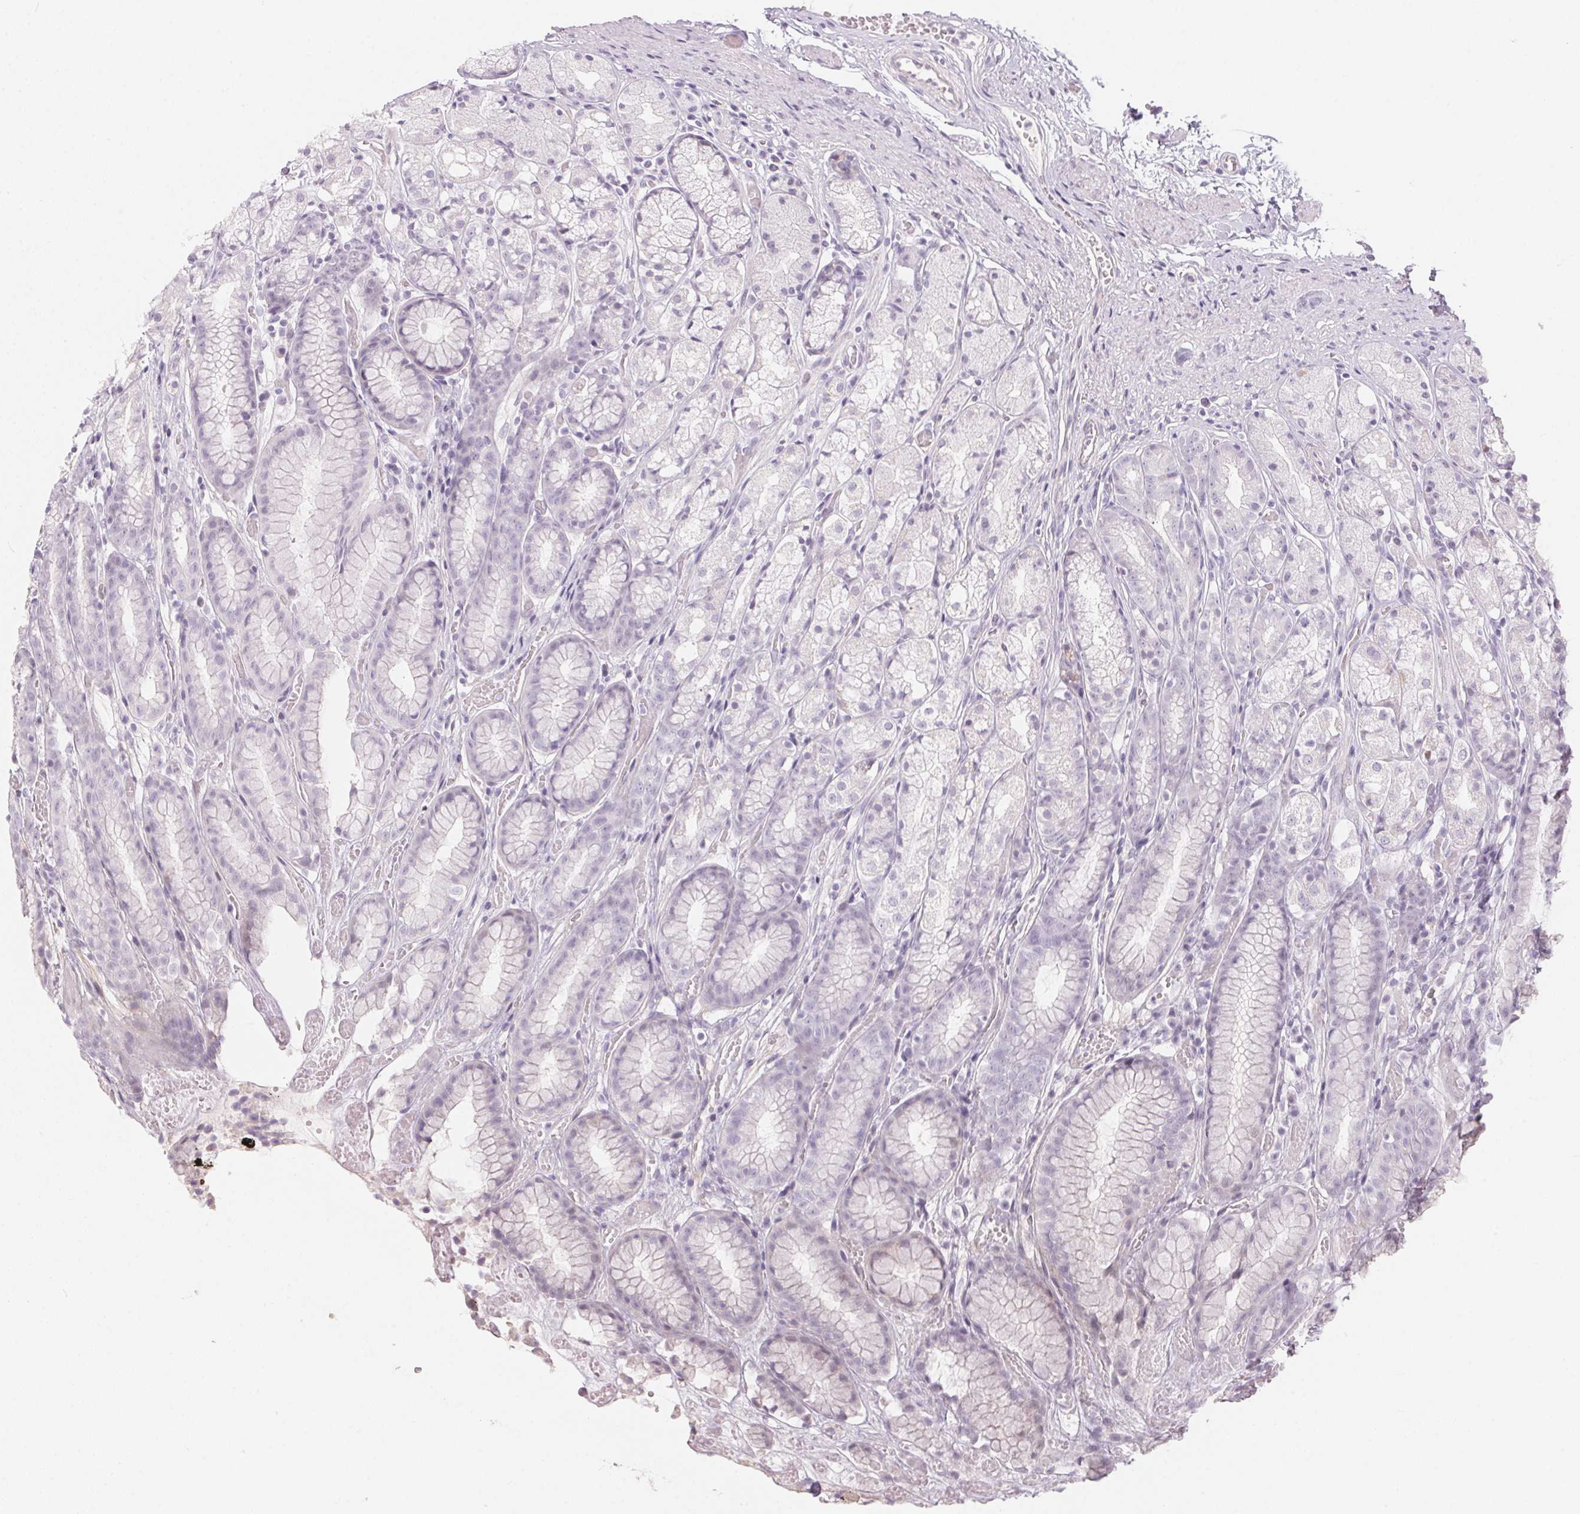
{"staining": {"intensity": "negative", "quantity": "none", "location": "none"}, "tissue": "stomach", "cell_type": "Glandular cells", "image_type": "normal", "snomed": [{"axis": "morphology", "description": "Normal tissue, NOS"}, {"axis": "topography", "description": "Stomach"}], "caption": "Immunohistochemical staining of benign human stomach displays no significant staining in glandular cells.", "gene": "GDAP1L1", "patient": {"sex": "male", "age": 70}}